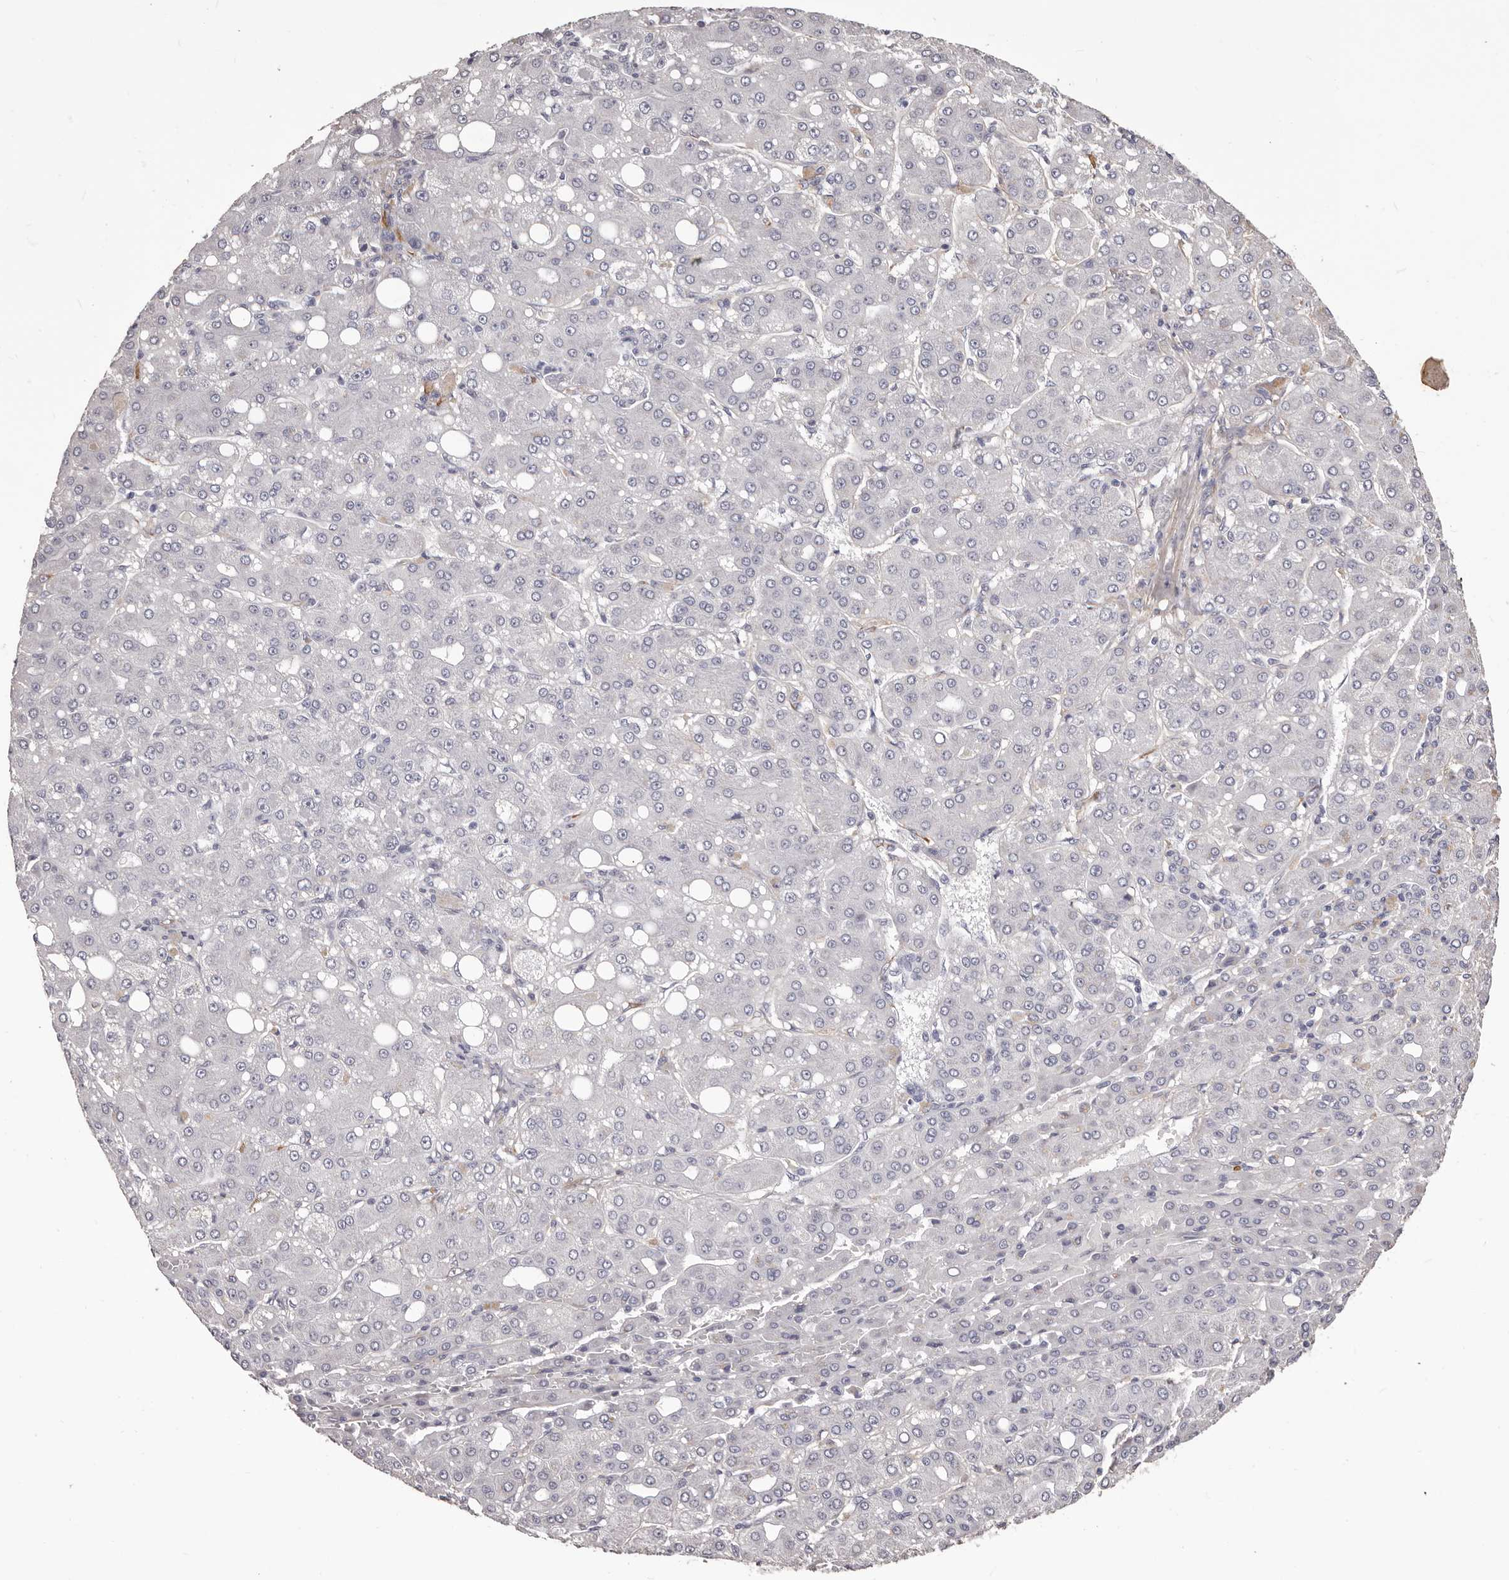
{"staining": {"intensity": "negative", "quantity": "none", "location": "none"}, "tissue": "liver cancer", "cell_type": "Tumor cells", "image_type": "cancer", "snomed": [{"axis": "morphology", "description": "Carcinoma, Hepatocellular, NOS"}, {"axis": "topography", "description": "Liver"}], "caption": "High power microscopy histopathology image of an IHC photomicrograph of liver hepatocellular carcinoma, revealing no significant staining in tumor cells.", "gene": "COL6A1", "patient": {"sex": "male", "age": 65}}